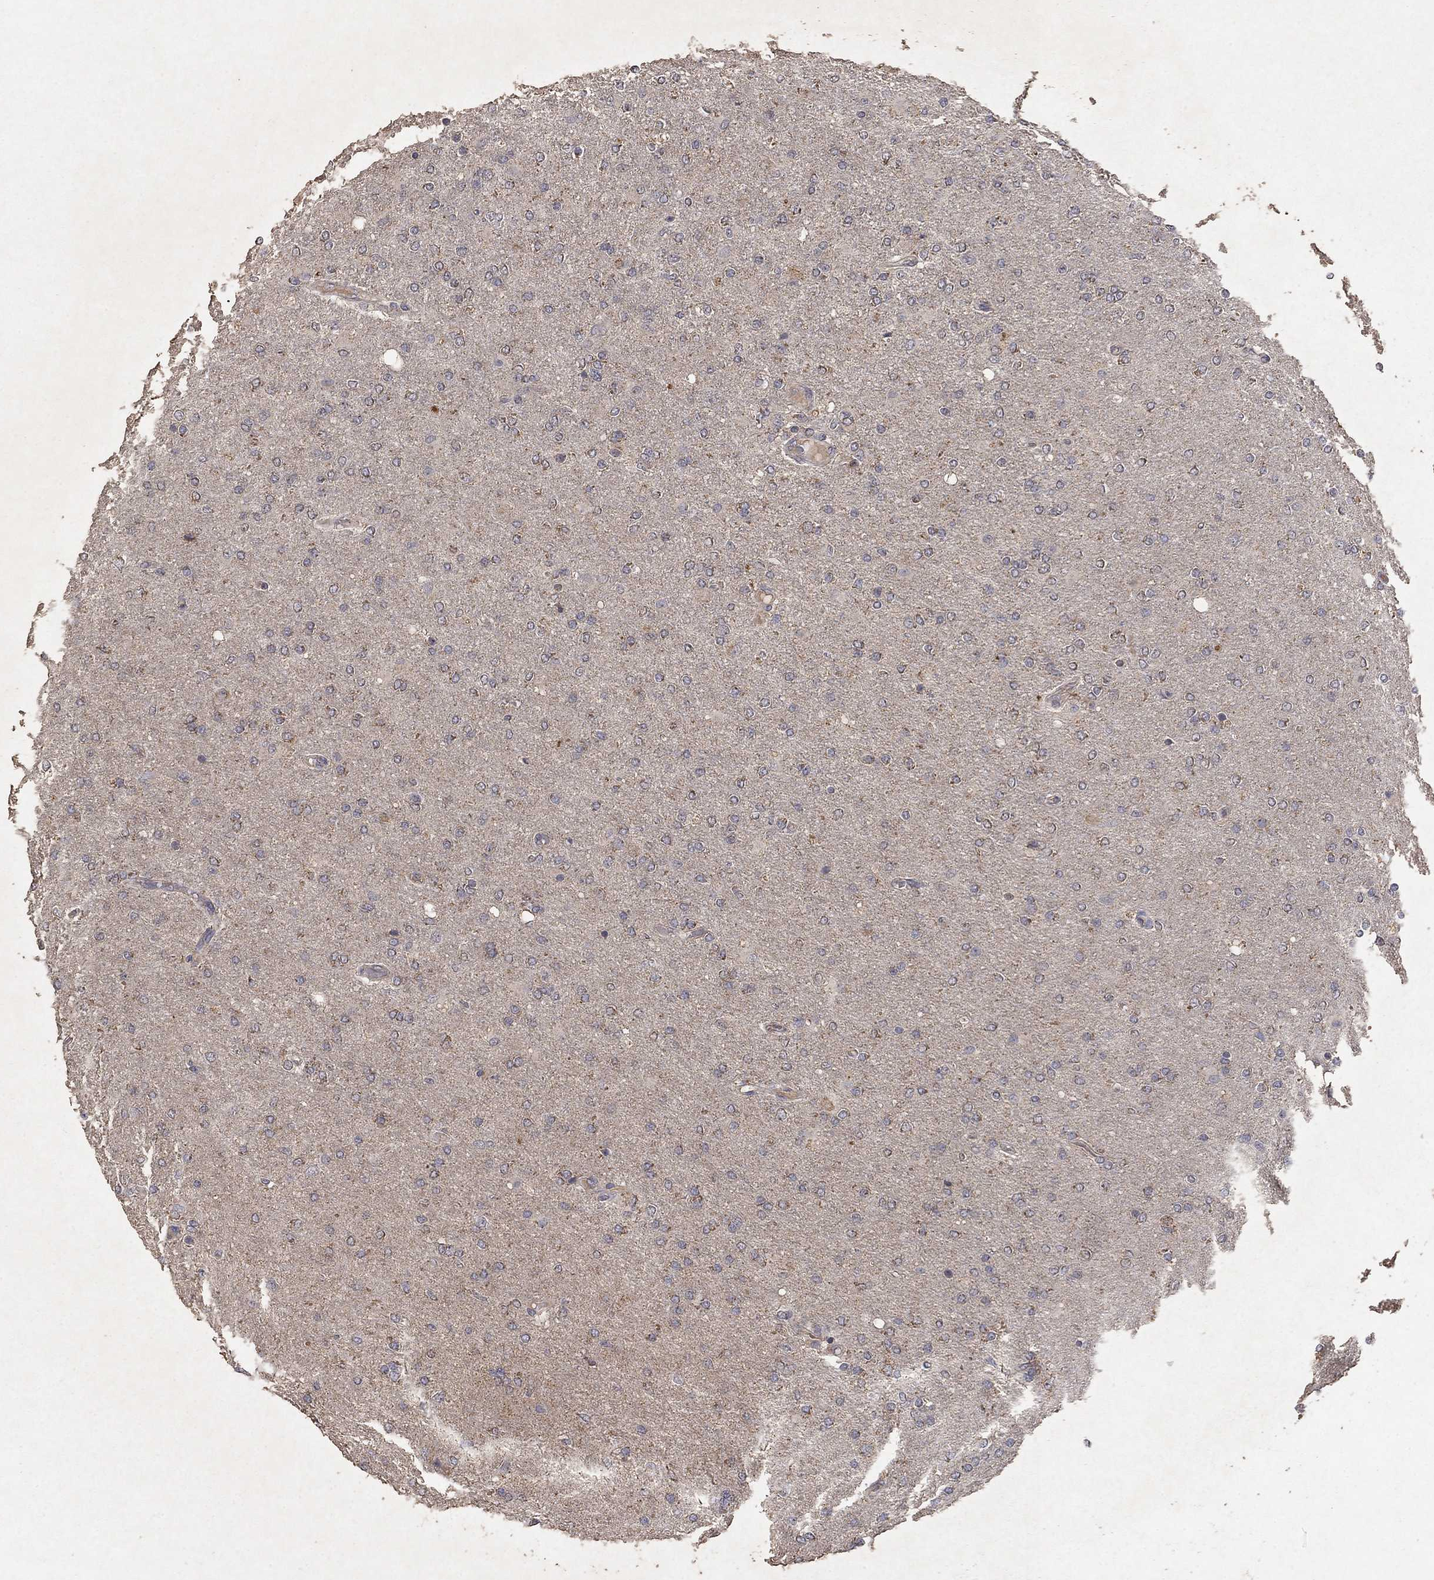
{"staining": {"intensity": "weak", "quantity": "<25%", "location": "cytoplasmic/membranous"}, "tissue": "glioma", "cell_type": "Tumor cells", "image_type": "cancer", "snomed": [{"axis": "morphology", "description": "Glioma, malignant, High grade"}, {"axis": "topography", "description": "Cerebral cortex"}], "caption": "Human malignant glioma (high-grade) stained for a protein using IHC exhibits no staining in tumor cells.", "gene": "GPSM1", "patient": {"sex": "male", "age": 70}}